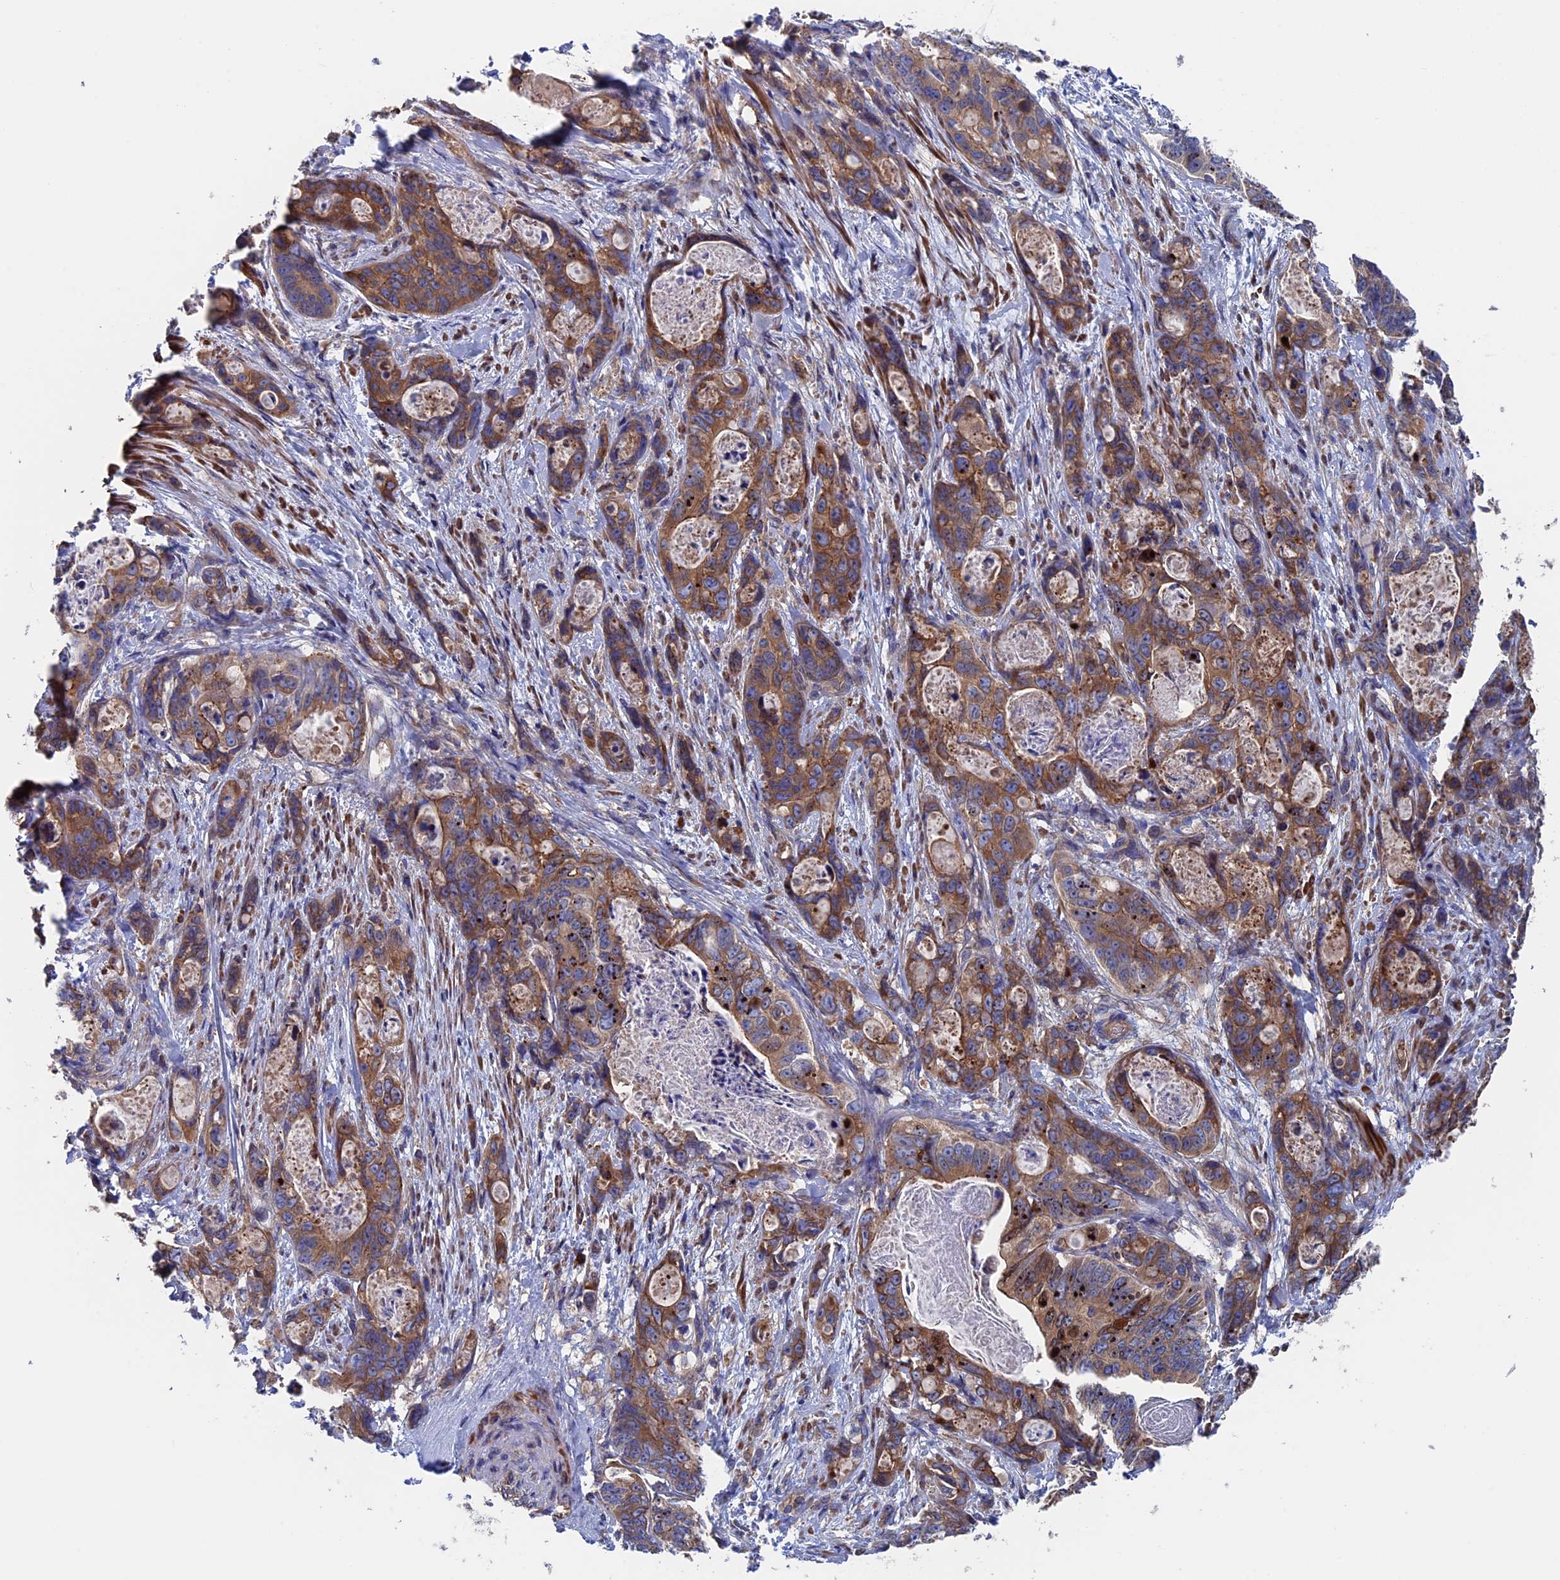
{"staining": {"intensity": "moderate", "quantity": ">75%", "location": "cytoplasmic/membranous"}, "tissue": "stomach cancer", "cell_type": "Tumor cells", "image_type": "cancer", "snomed": [{"axis": "morphology", "description": "Normal tissue, NOS"}, {"axis": "morphology", "description": "Adenocarcinoma, NOS"}, {"axis": "topography", "description": "Stomach"}], "caption": "Stomach adenocarcinoma stained for a protein (brown) reveals moderate cytoplasmic/membranous positive expression in about >75% of tumor cells.", "gene": "DNAJC3", "patient": {"sex": "female", "age": 89}}